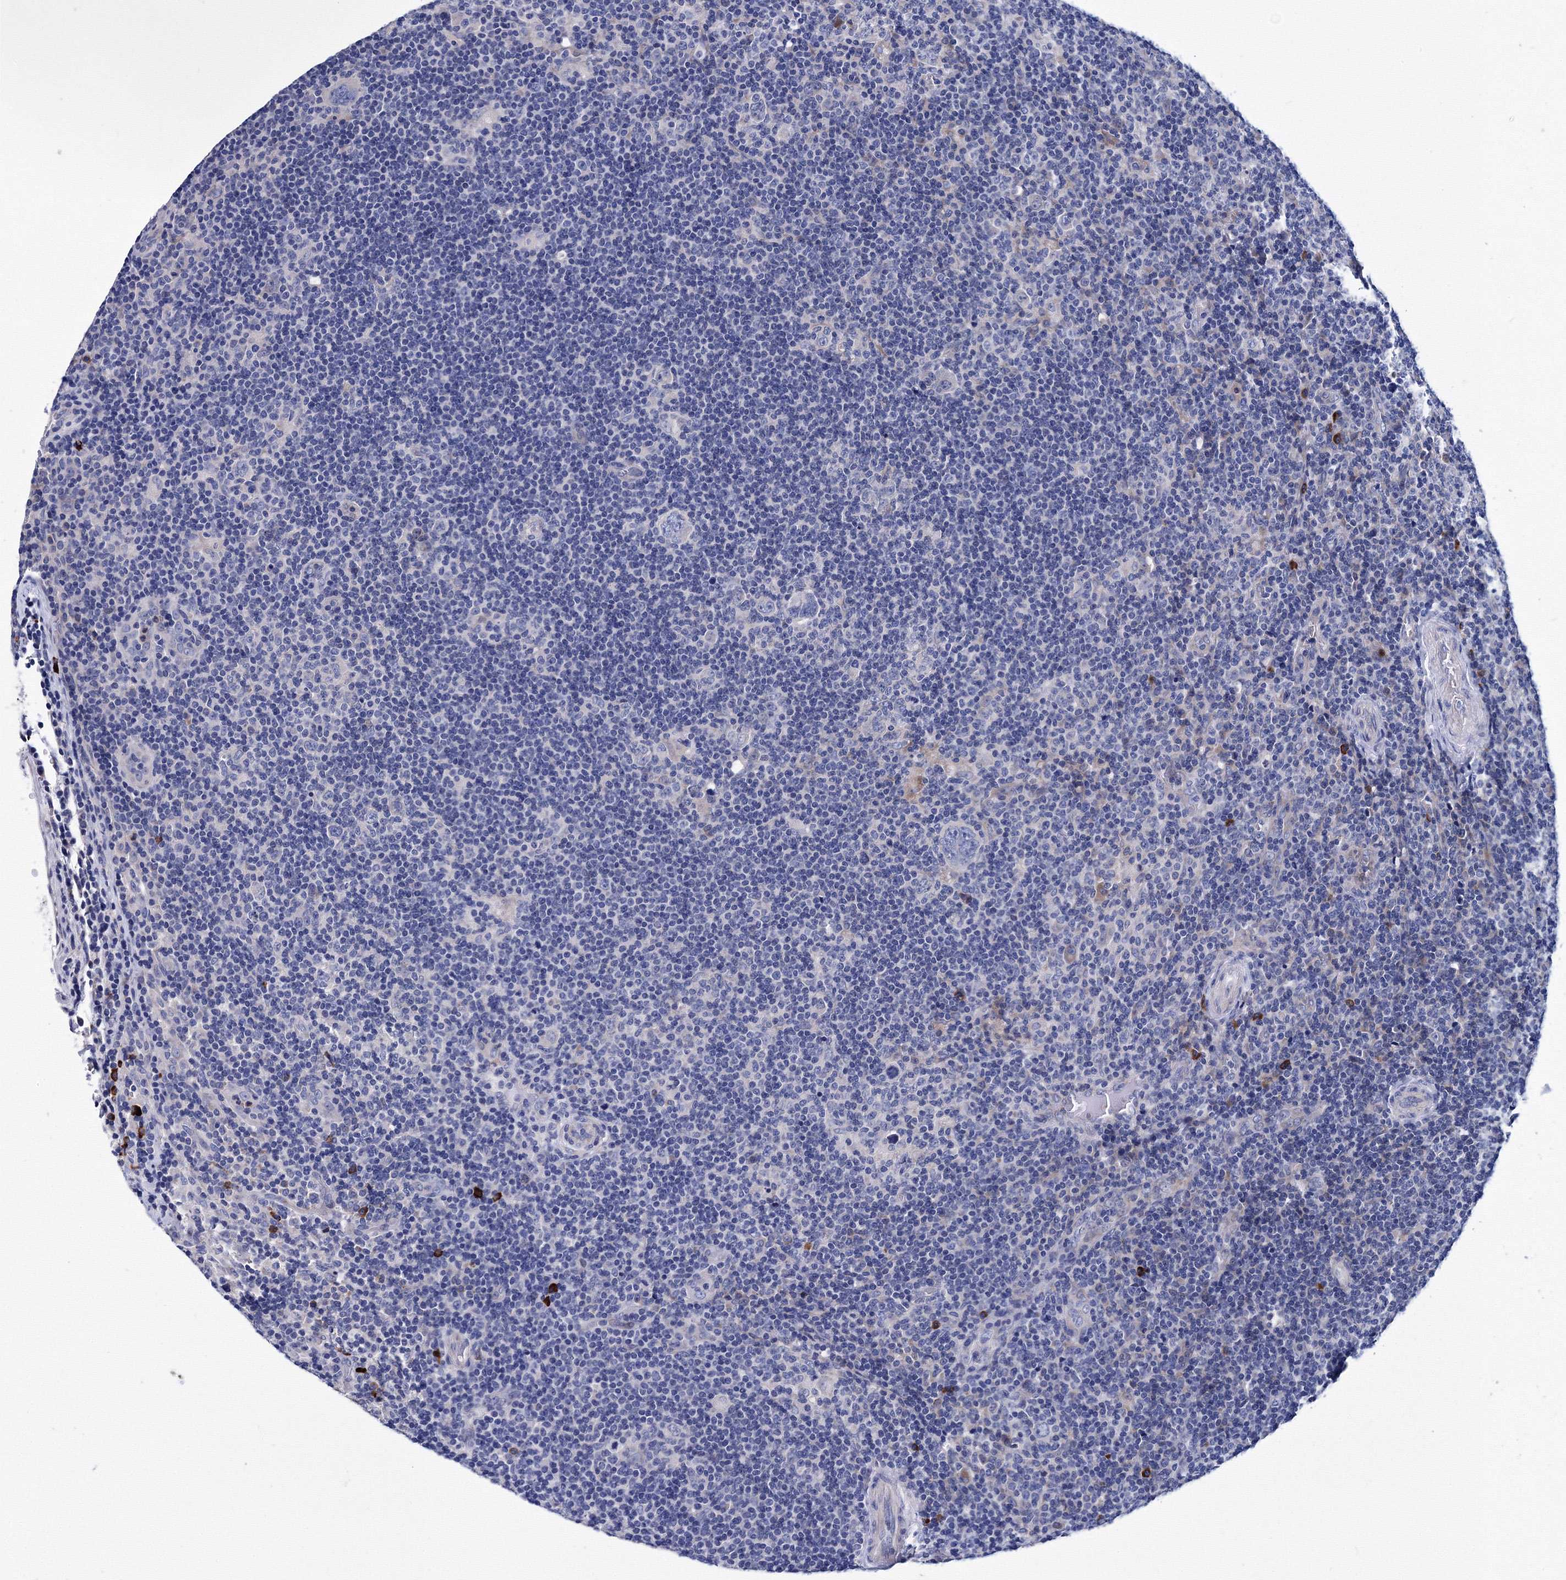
{"staining": {"intensity": "negative", "quantity": "none", "location": "none"}, "tissue": "lymphoma", "cell_type": "Tumor cells", "image_type": "cancer", "snomed": [{"axis": "morphology", "description": "Hodgkin's disease, NOS"}, {"axis": "topography", "description": "Lymph node"}], "caption": "An image of human lymphoma is negative for staining in tumor cells.", "gene": "TRPM2", "patient": {"sex": "female", "age": 57}}